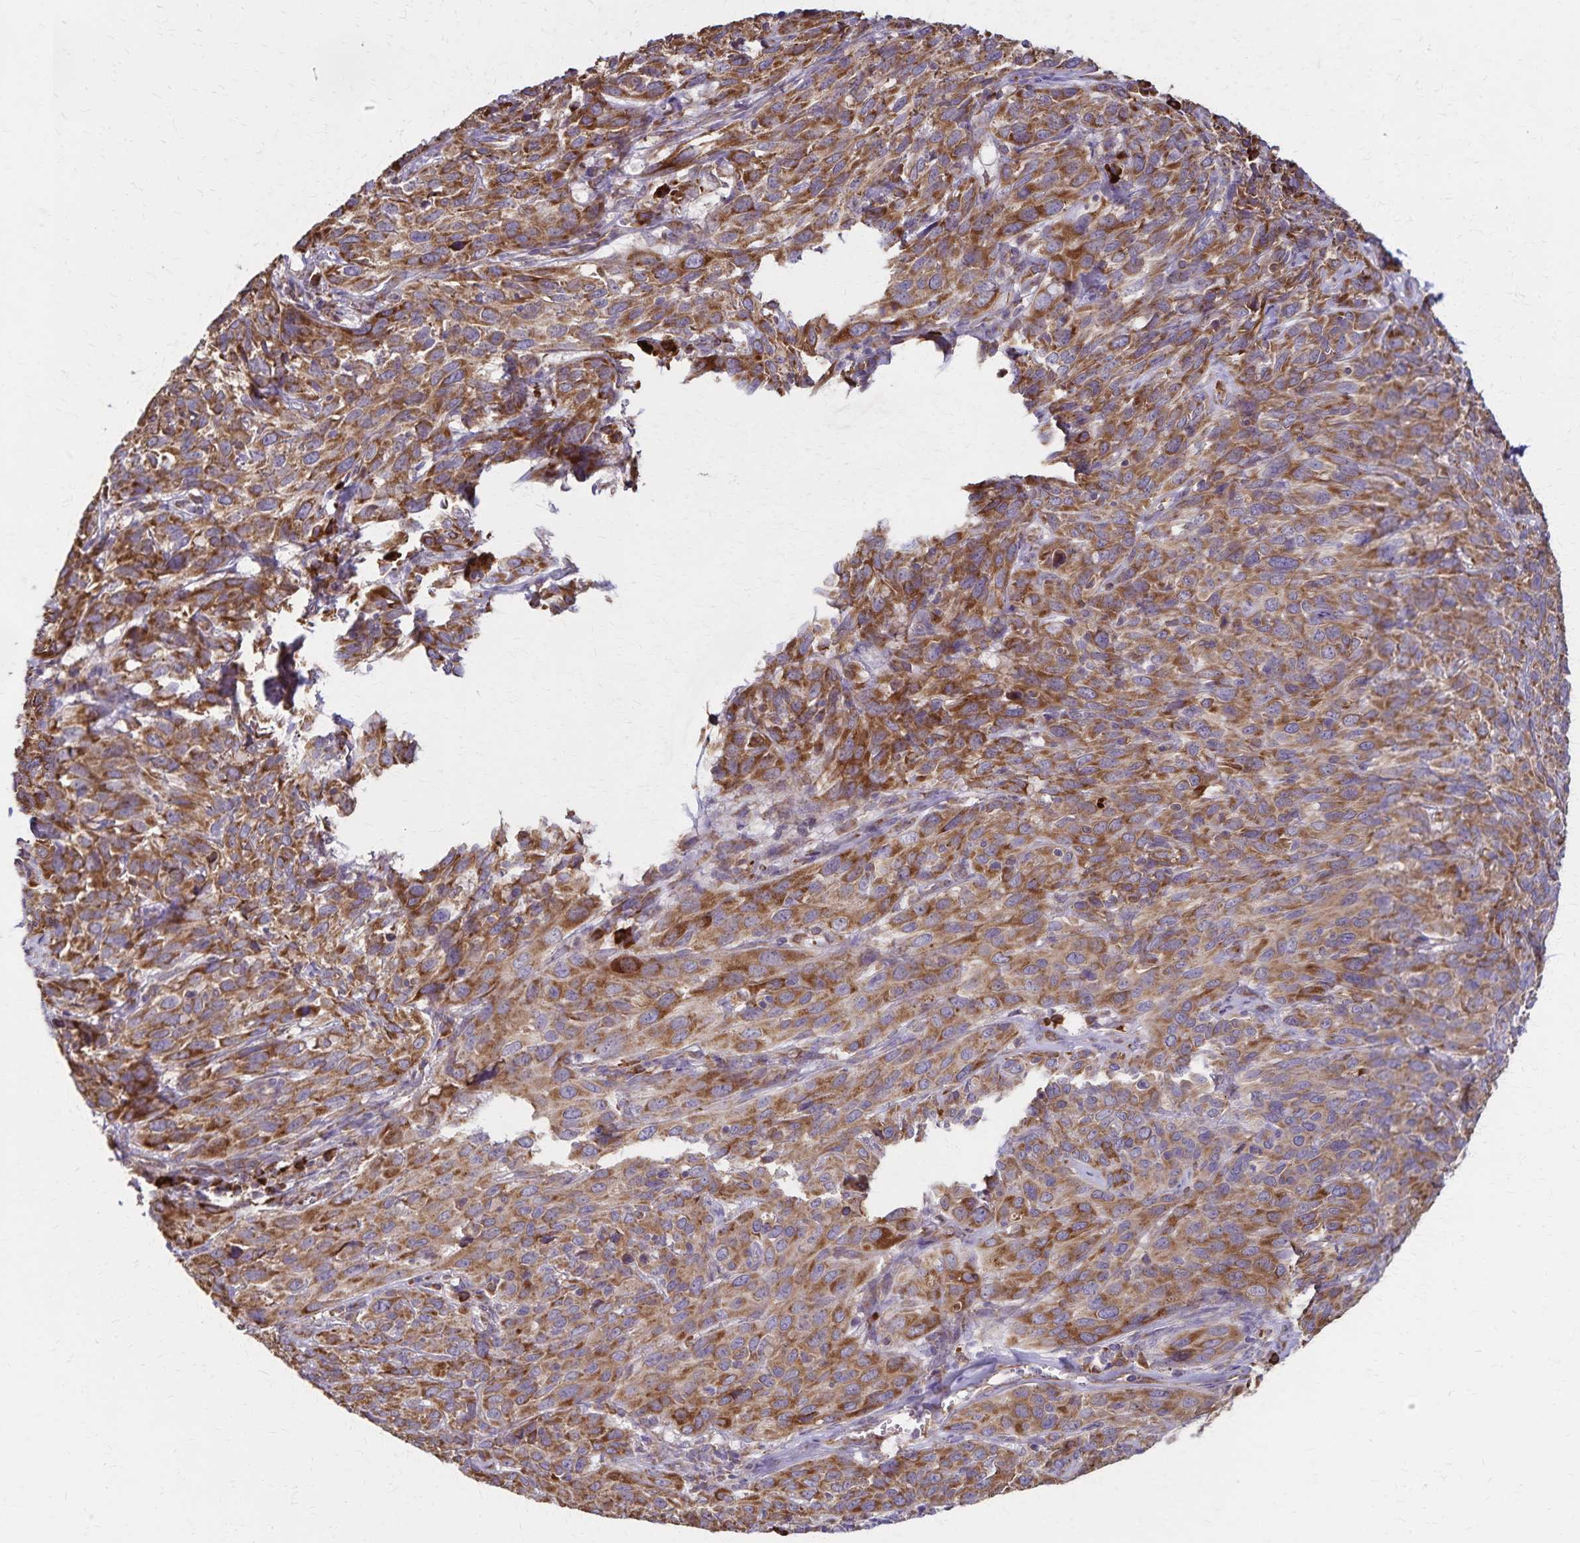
{"staining": {"intensity": "strong", "quantity": ">75%", "location": "cytoplasmic/membranous"}, "tissue": "cervical cancer", "cell_type": "Tumor cells", "image_type": "cancer", "snomed": [{"axis": "morphology", "description": "Squamous cell carcinoma, NOS"}, {"axis": "topography", "description": "Cervix"}], "caption": "Immunohistochemistry of human squamous cell carcinoma (cervical) reveals high levels of strong cytoplasmic/membranous staining in about >75% of tumor cells.", "gene": "RNF10", "patient": {"sex": "female", "age": 51}}